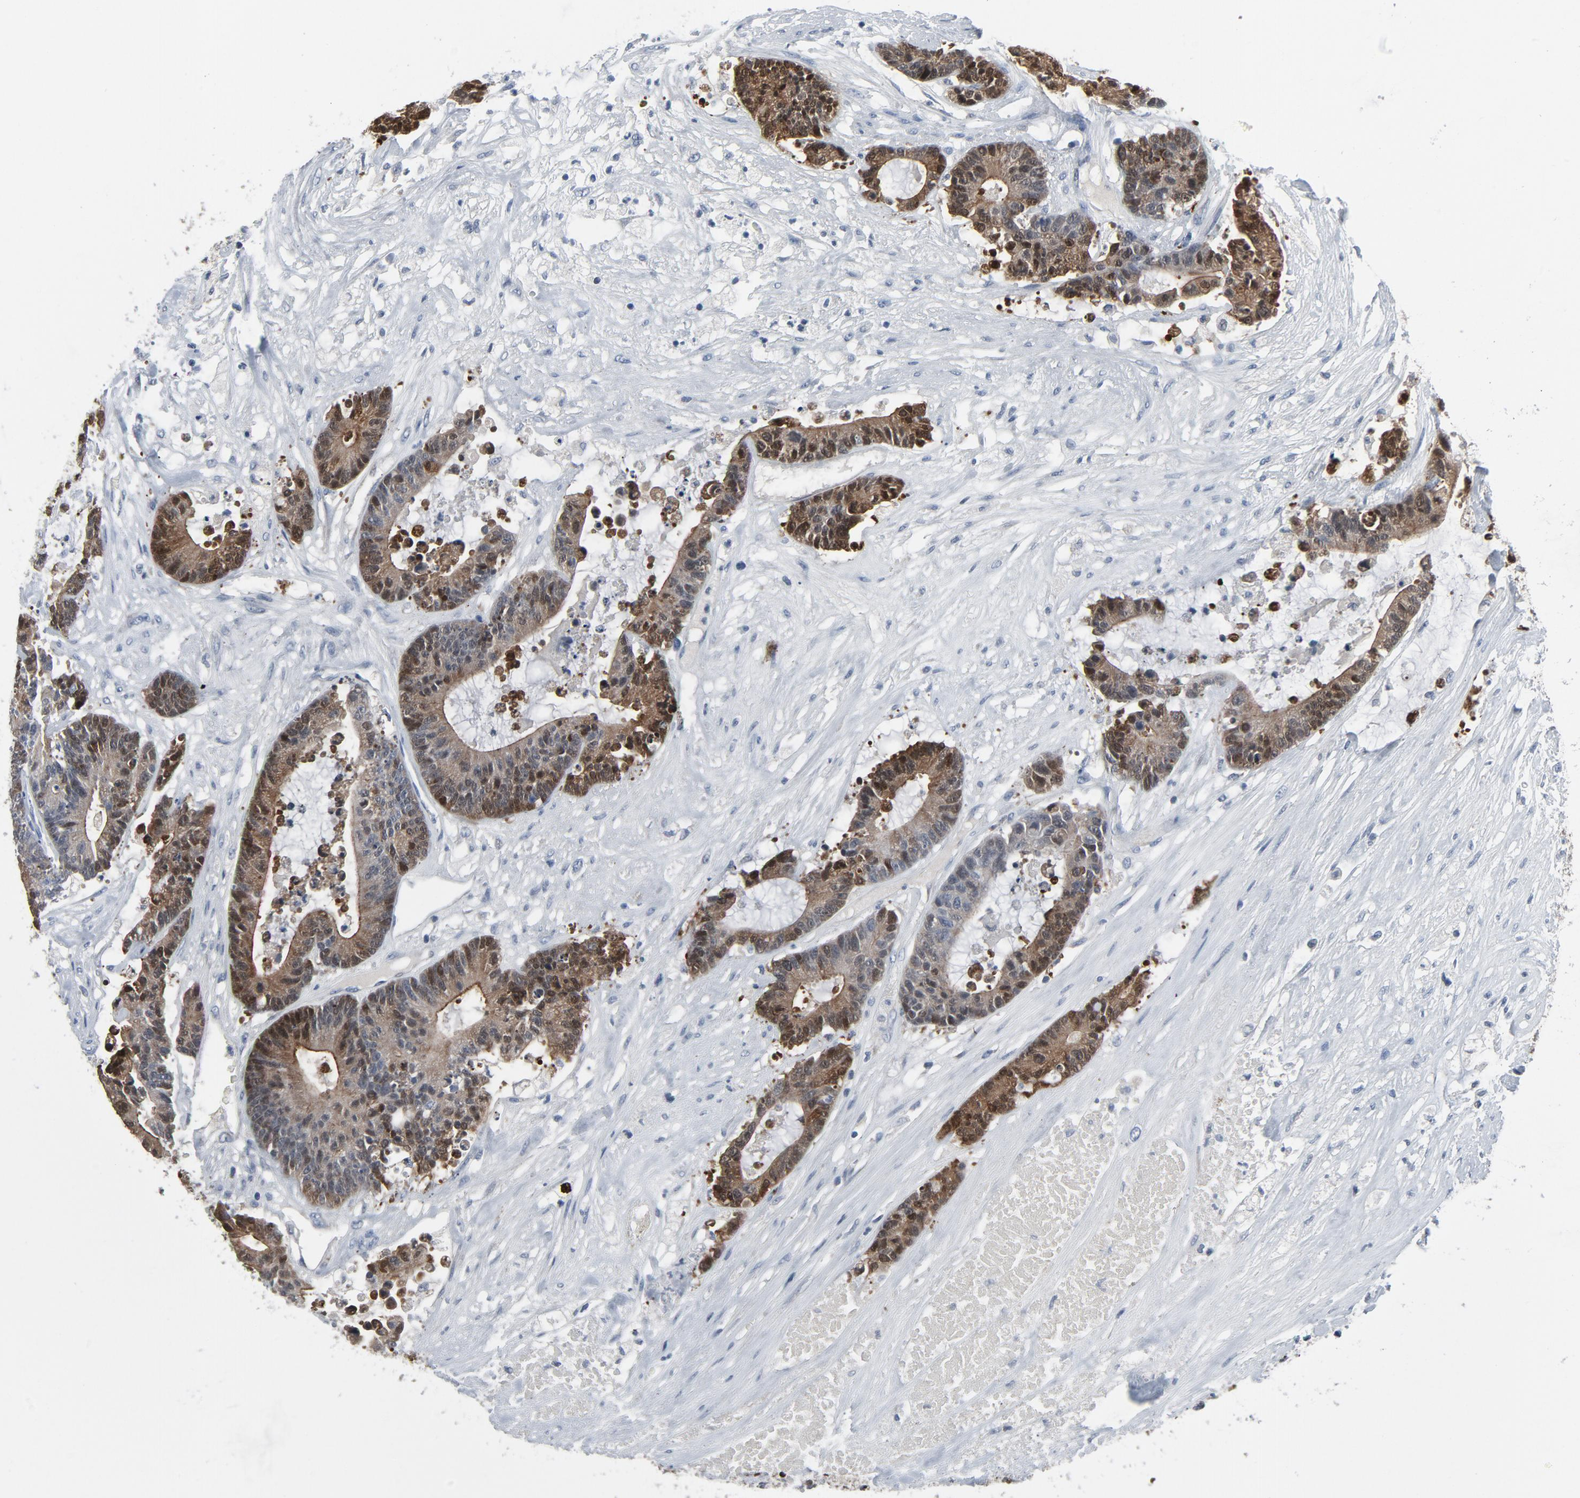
{"staining": {"intensity": "moderate", "quantity": "25%-75%", "location": "cytoplasmic/membranous,nuclear"}, "tissue": "colorectal cancer", "cell_type": "Tumor cells", "image_type": "cancer", "snomed": [{"axis": "morphology", "description": "Adenocarcinoma, NOS"}, {"axis": "topography", "description": "Colon"}], "caption": "Immunohistochemical staining of human colorectal cancer displays medium levels of moderate cytoplasmic/membranous and nuclear protein expression in approximately 25%-75% of tumor cells. (Brightfield microscopy of DAB IHC at high magnification).", "gene": "GPX2", "patient": {"sex": "female", "age": 84}}